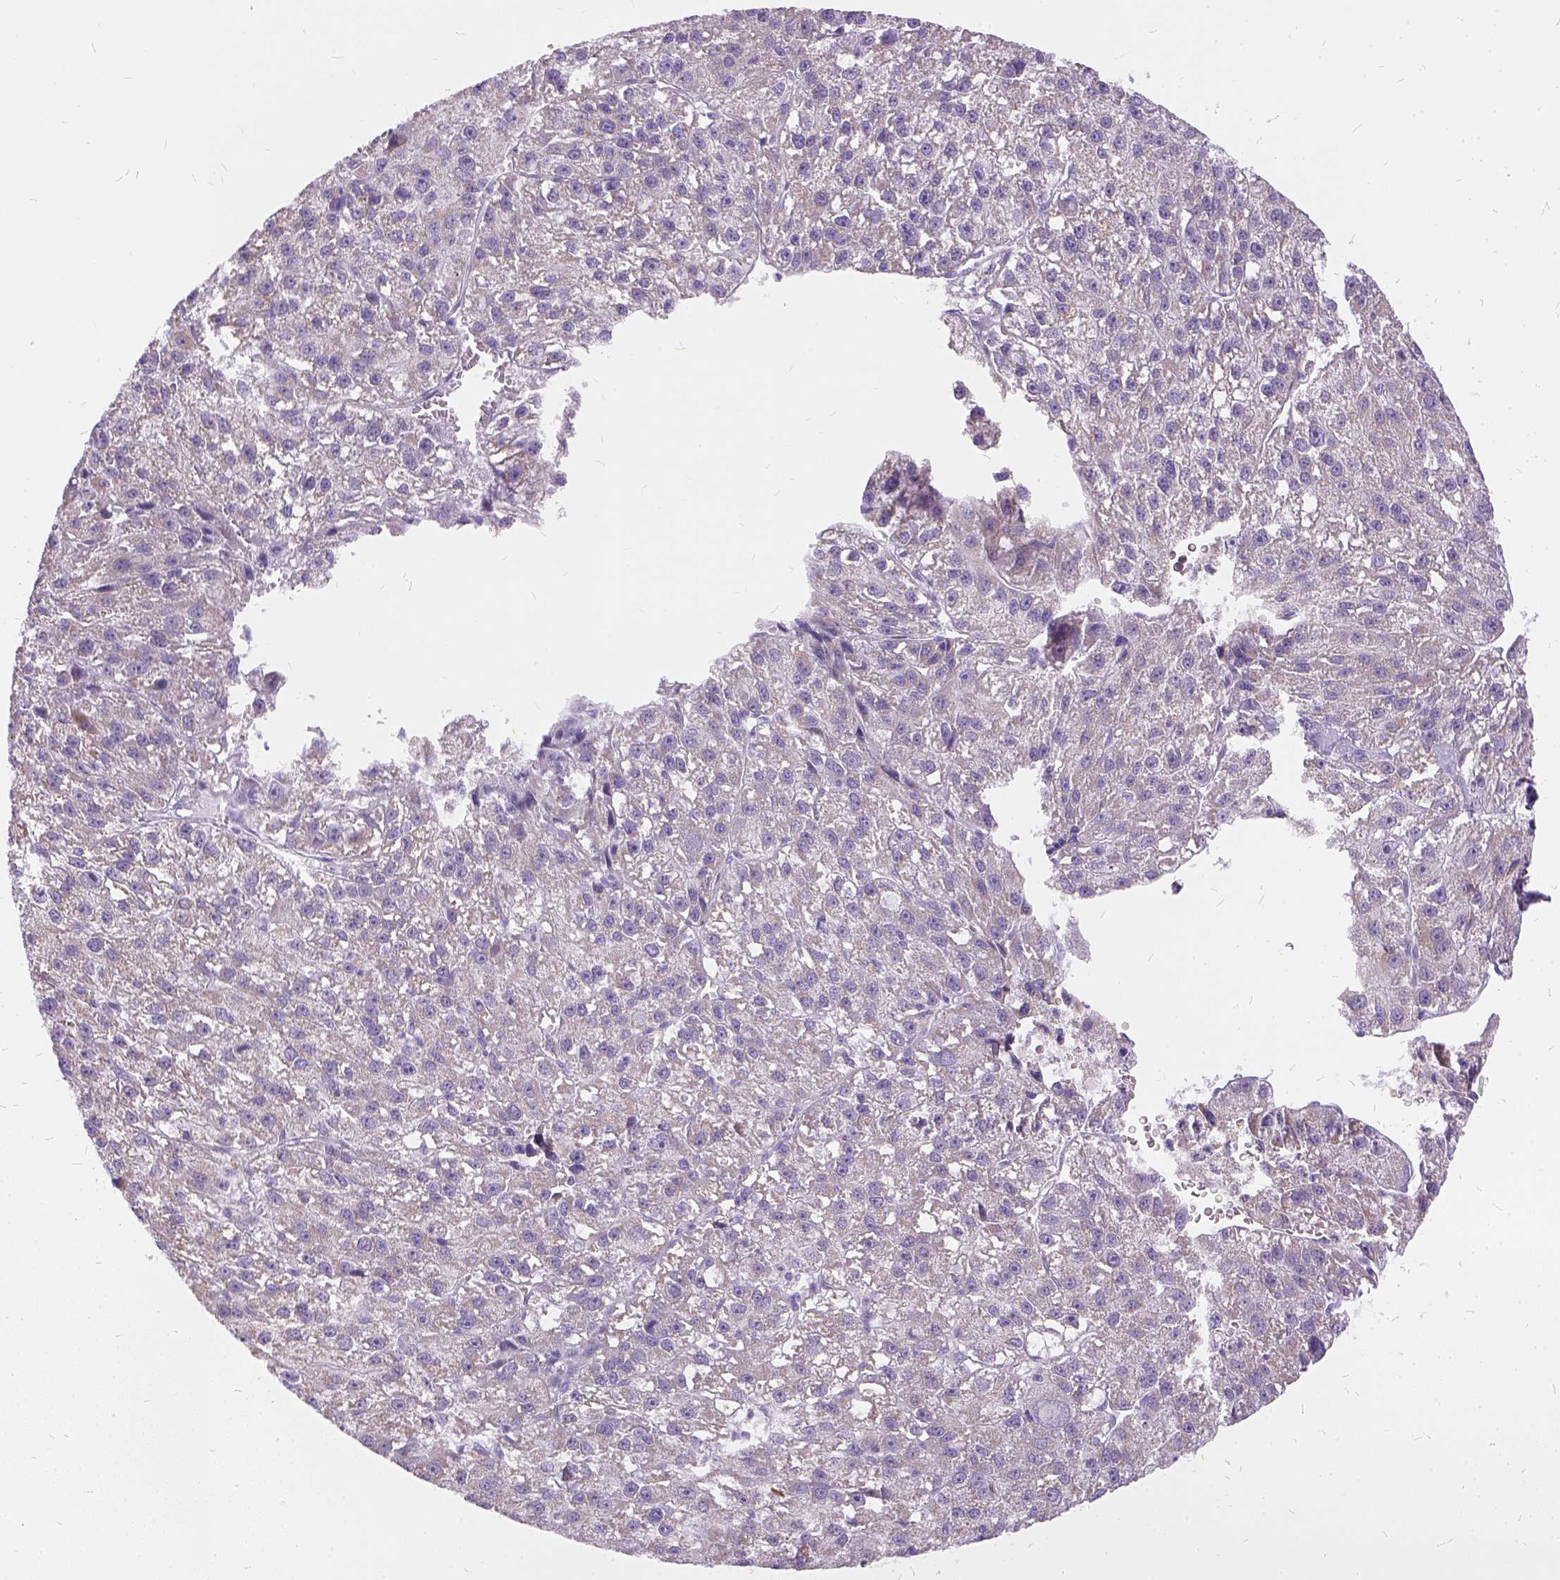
{"staining": {"intensity": "weak", "quantity": ">75%", "location": "cytoplasmic/membranous"}, "tissue": "liver cancer", "cell_type": "Tumor cells", "image_type": "cancer", "snomed": [{"axis": "morphology", "description": "Carcinoma, Hepatocellular, NOS"}, {"axis": "topography", "description": "Liver"}], "caption": "Human hepatocellular carcinoma (liver) stained with a protein marker shows weak staining in tumor cells.", "gene": "FDX1", "patient": {"sex": "female", "age": 70}}